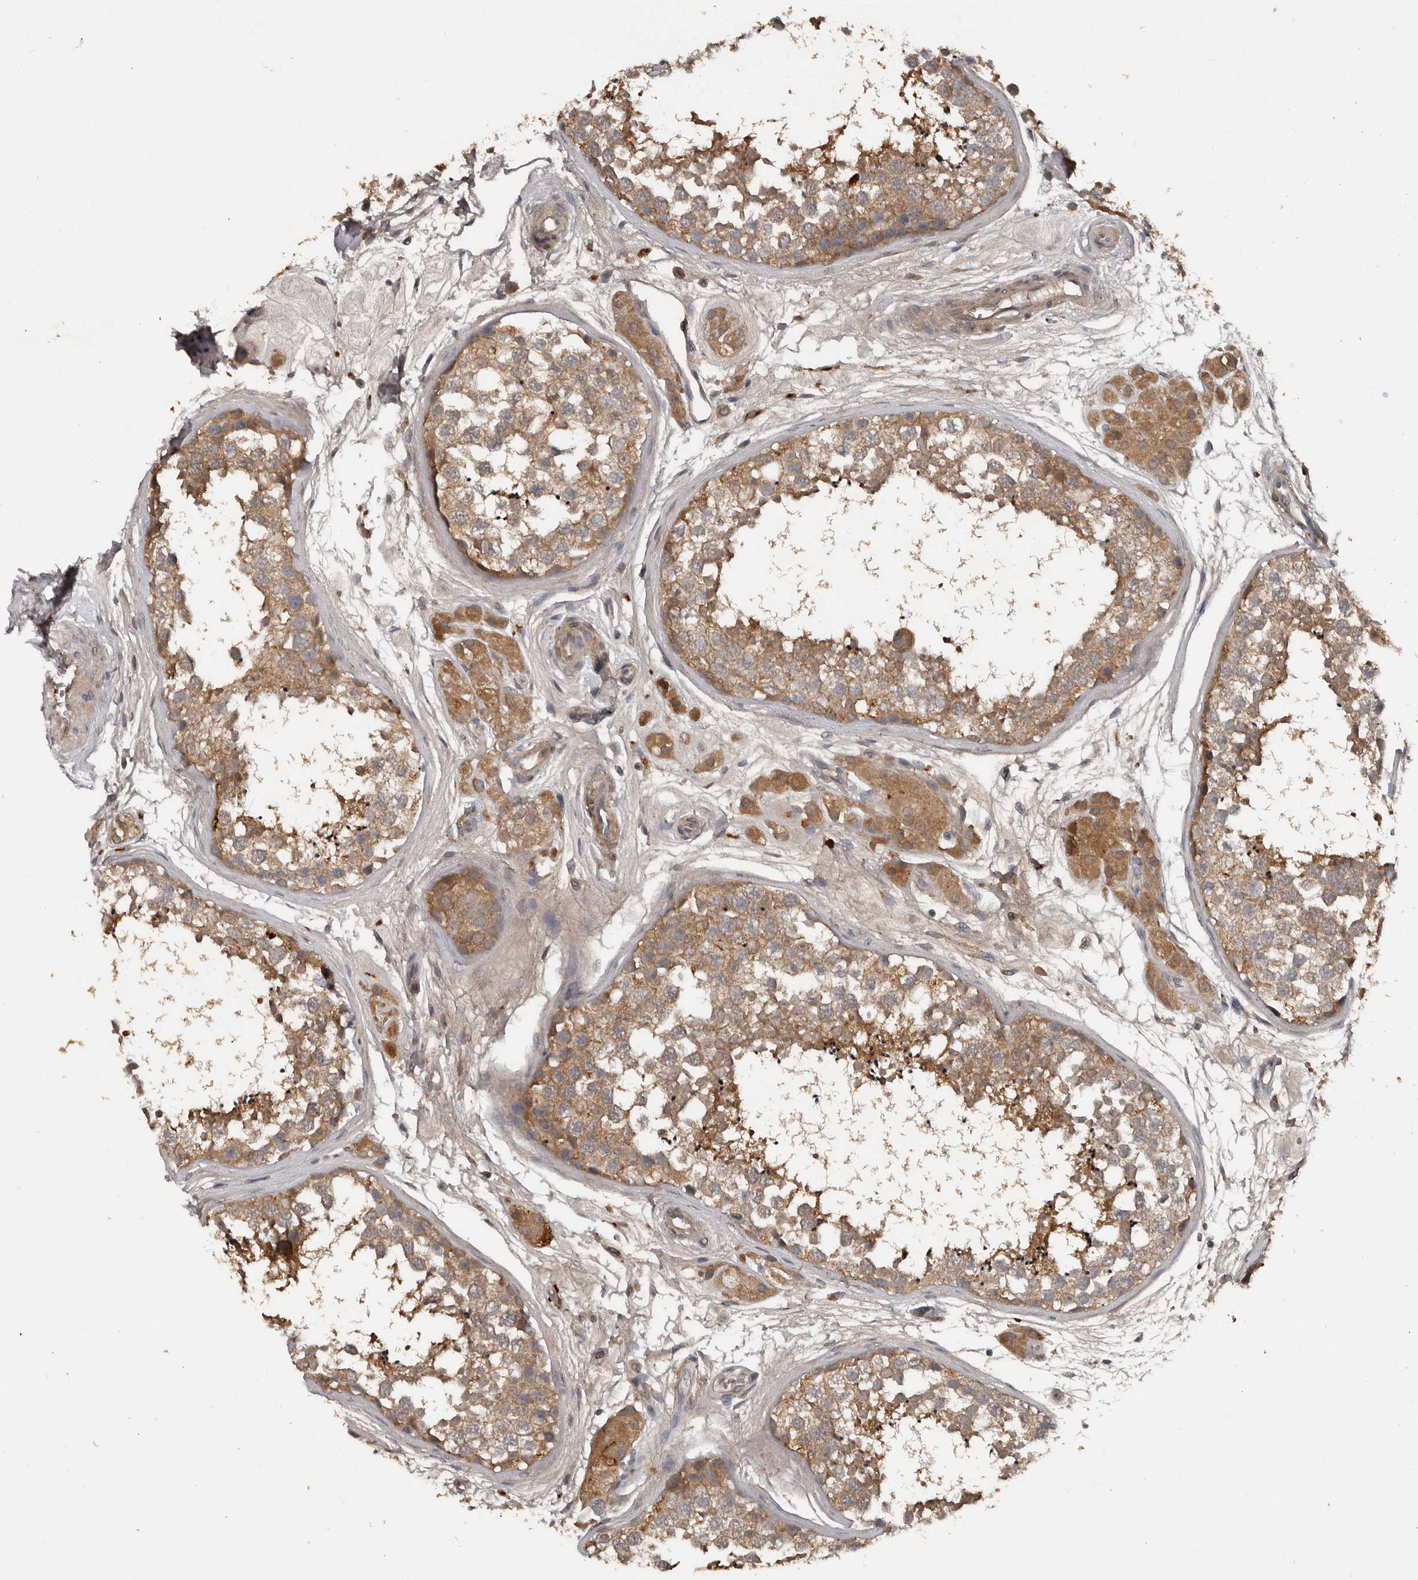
{"staining": {"intensity": "moderate", "quantity": ">75%", "location": "cytoplasmic/membranous"}, "tissue": "testis", "cell_type": "Cells in seminiferous ducts", "image_type": "normal", "snomed": [{"axis": "morphology", "description": "Normal tissue, NOS"}, {"axis": "topography", "description": "Testis"}], "caption": "IHC (DAB (3,3'-diaminobenzidine)) staining of unremarkable human testis demonstrates moderate cytoplasmic/membranous protein positivity in about >75% of cells in seminiferous ducts. (DAB (3,3'-diaminobenzidine) IHC, brown staining for protein, blue staining for nuclei).", "gene": "DNAJB4", "patient": {"sex": "male", "age": 56}}